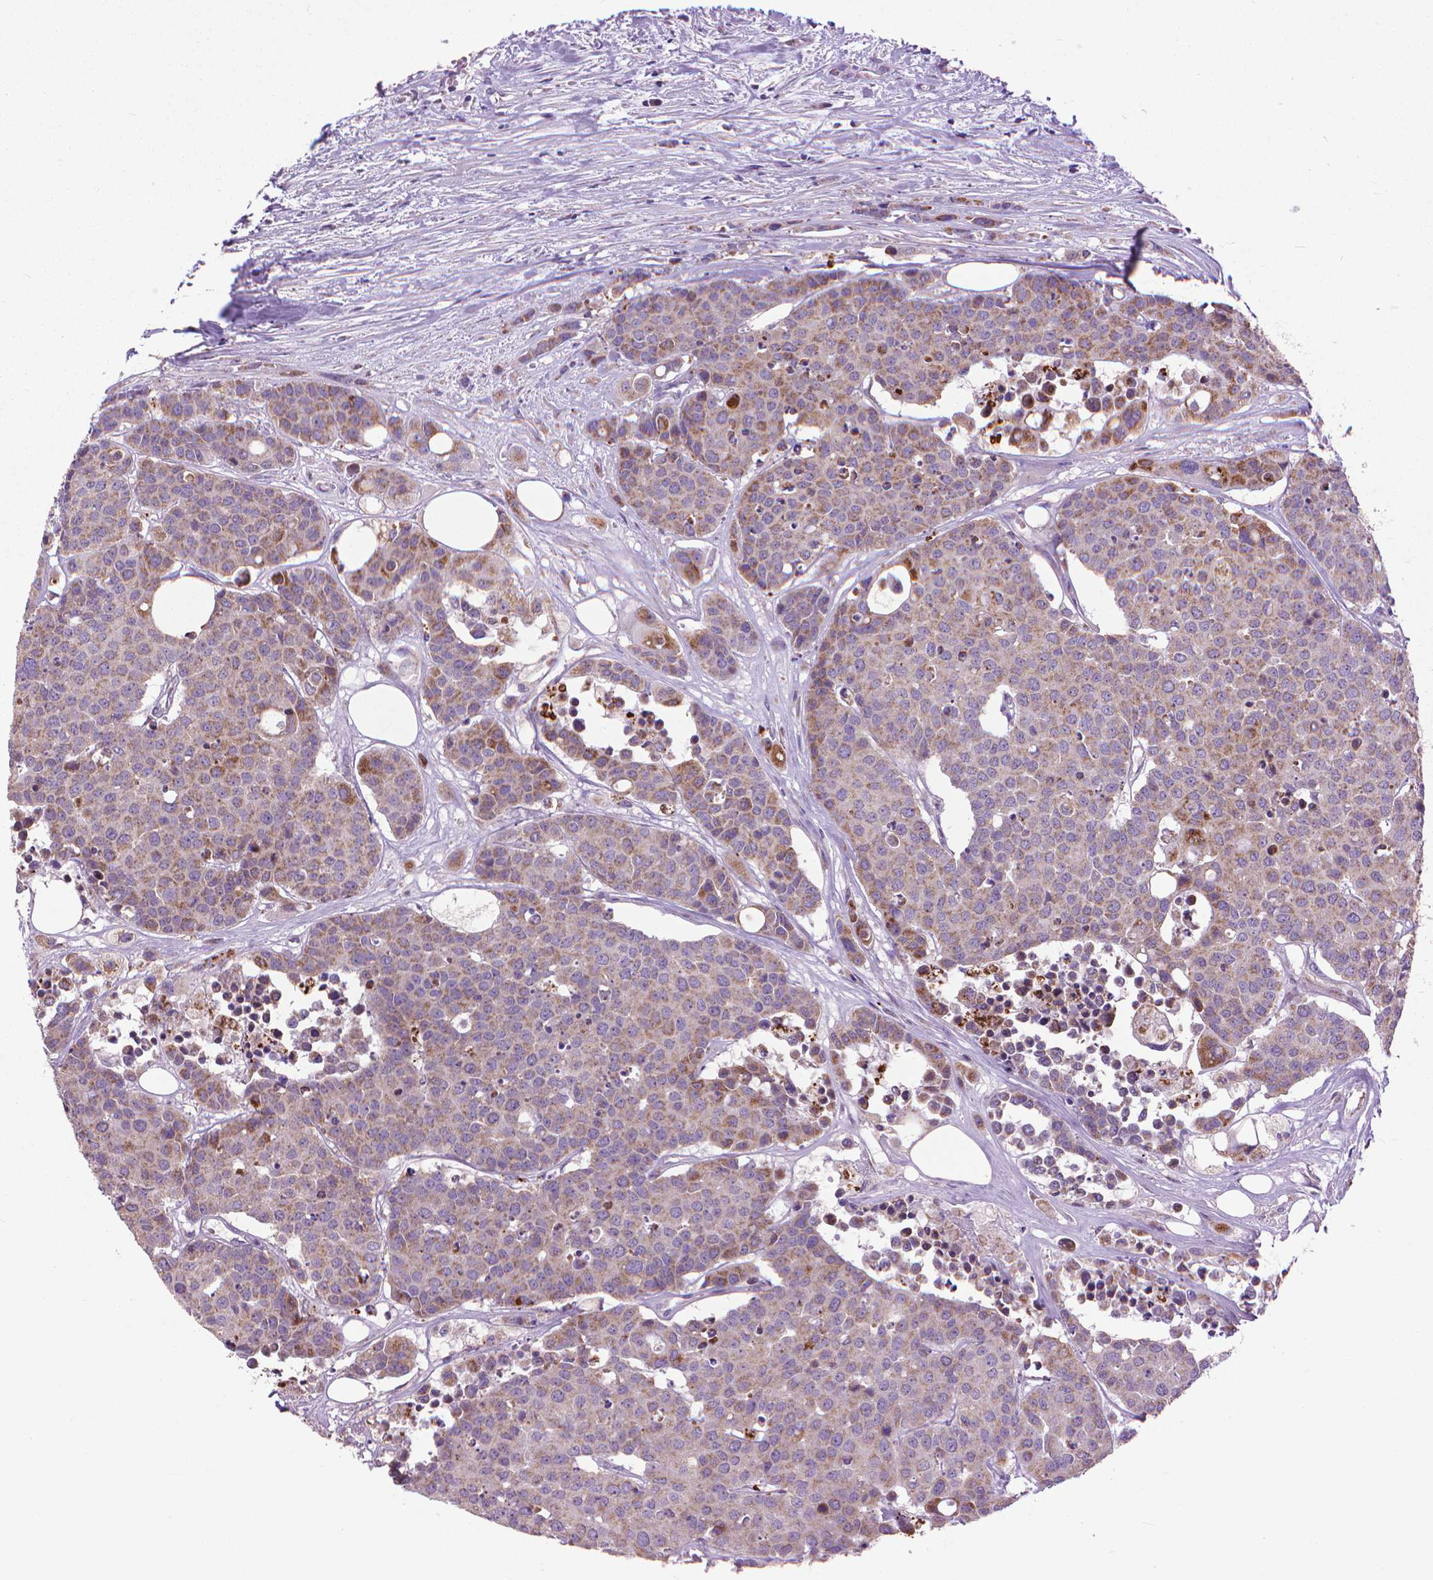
{"staining": {"intensity": "moderate", "quantity": "<25%", "location": "cytoplasmic/membranous"}, "tissue": "carcinoid", "cell_type": "Tumor cells", "image_type": "cancer", "snomed": [{"axis": "morphology", "description": "Carcinoid, malignant, NOS"}, {"axis": "topography", "description": "Colon"}], "caption": "Carcinoid stained for a protein demonstrates moderate cytoplasmic/membranous positivity in tumor cells.", "gene": "VDAC1", "patient": {"sex": "male", "age": 81}}